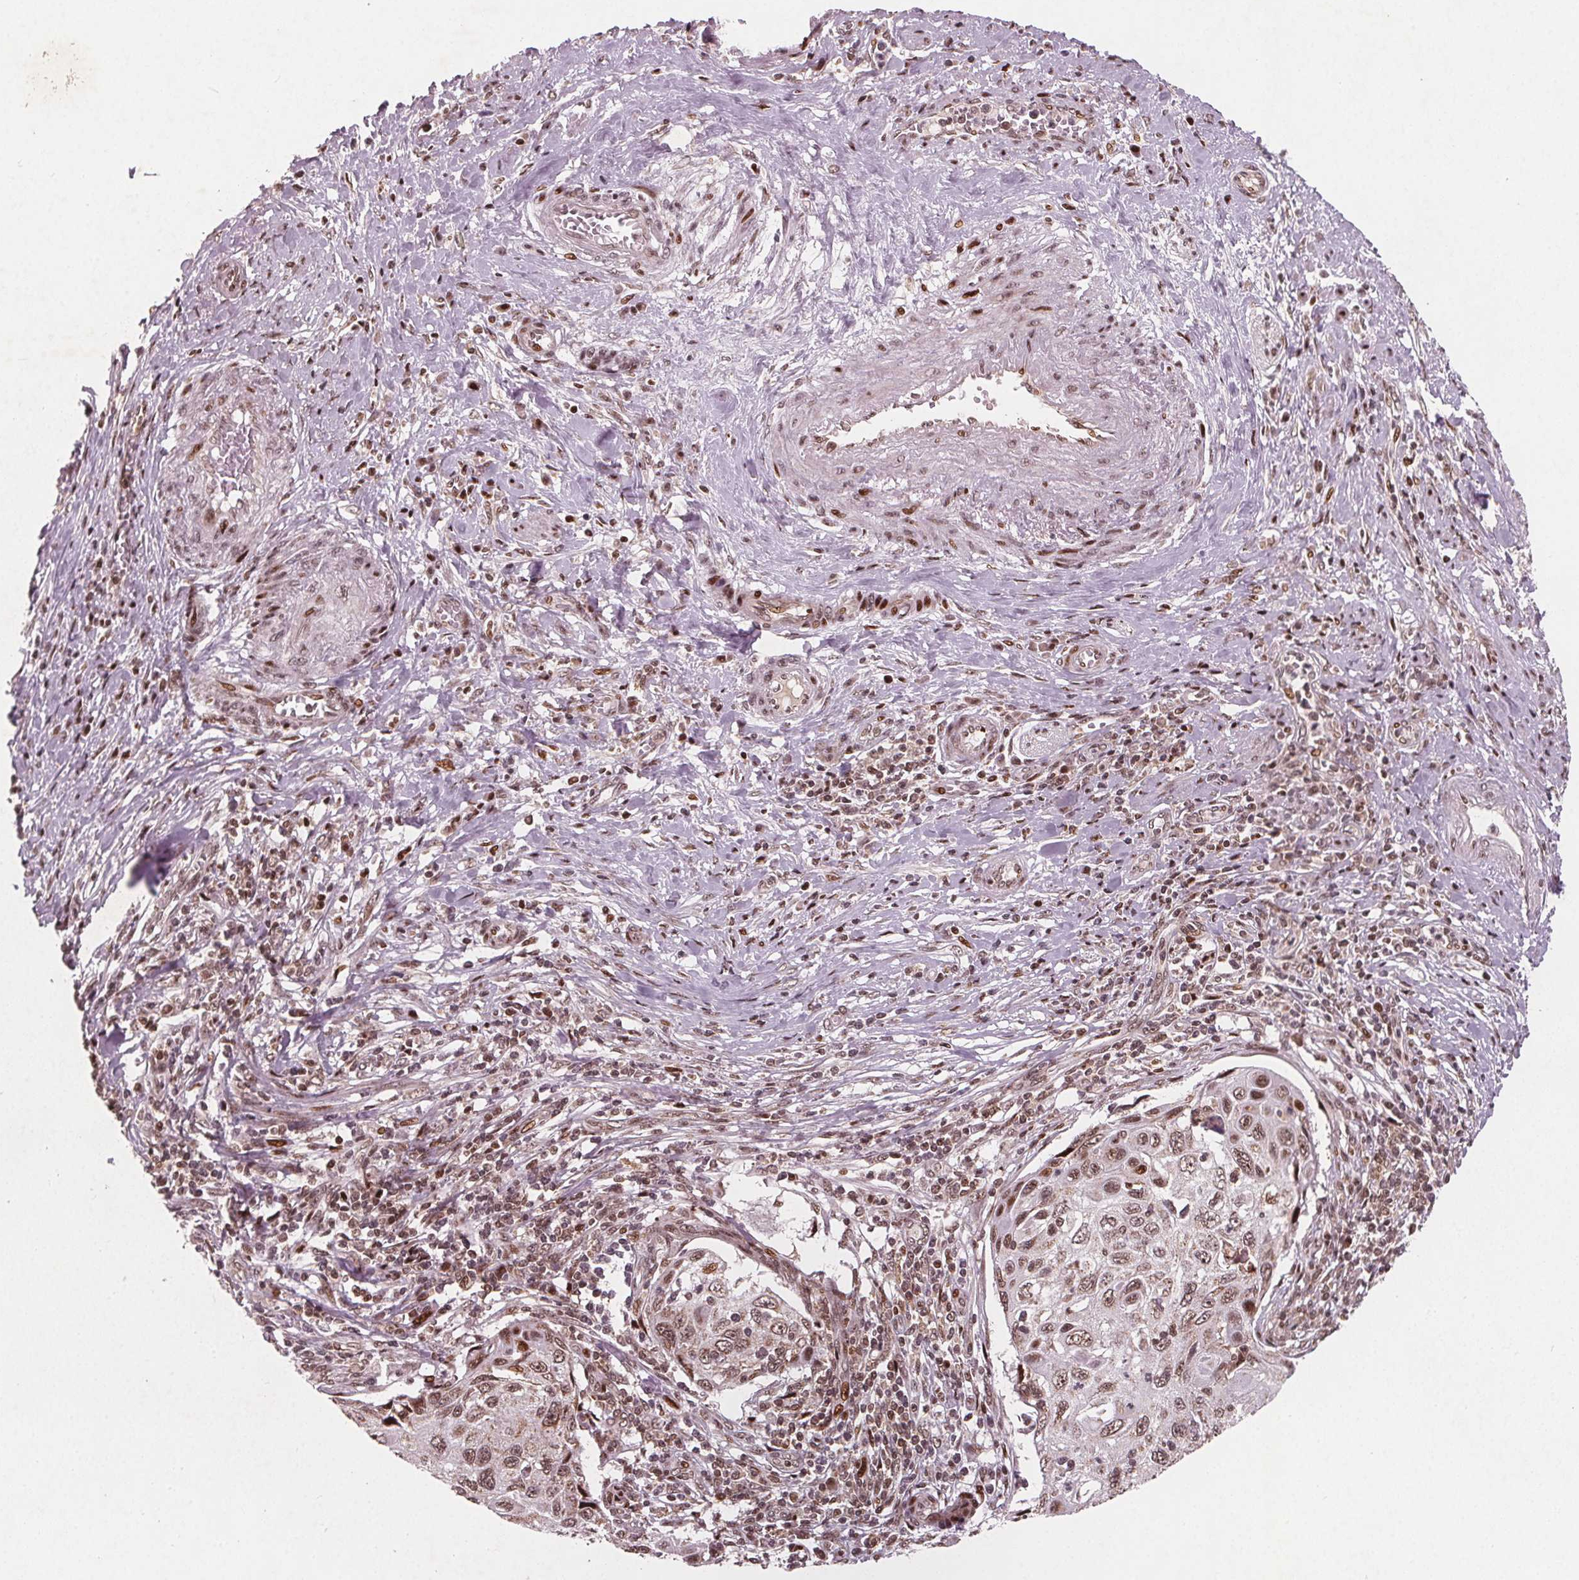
{"staining": {"intensity": "moderate", "quantity": ">75%", "location": "nuclear"}, "tissue": "cervical cancer", "cell_type": "Tumor cells", "image_type": "cancer", "snomed": [{"axis": "morphology", "description": "Squamous cell carcinoma, NOS"}, {"axis": "topography", "description": "Cervix"}], "caption": "Immunohistochemistry (IHC) of human cervical cancer (squamous cell carcinoma) shows medium levels of moderate nuclear staining in about >75% of tumor cells. (Stains: DAB in brown, nuclei in blue, Microscopy: brightfield microscopy at high magnification).", "gene": "SNRNP35", "patient": {"sex": "female", "age": 70}}